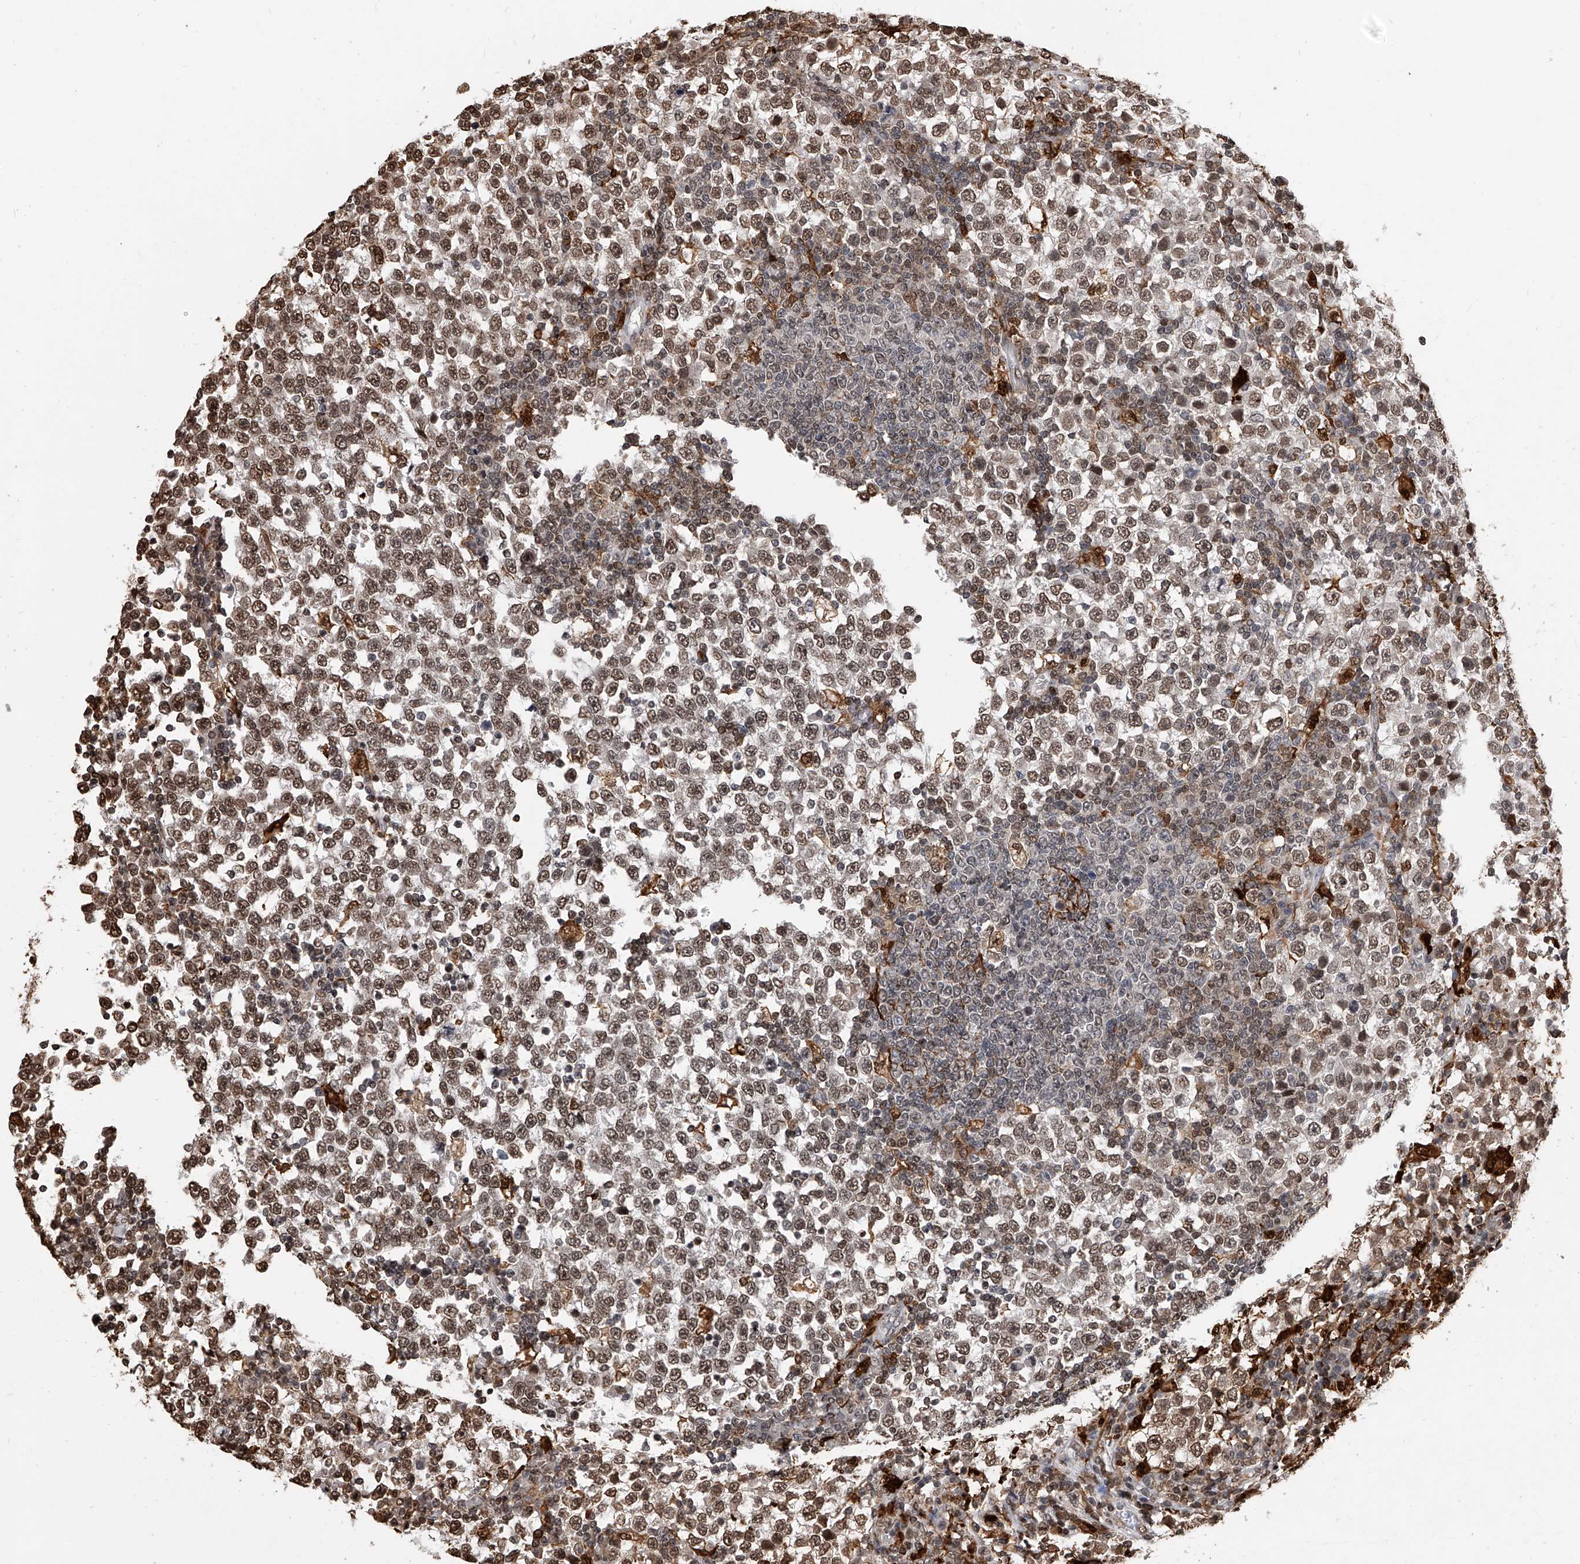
{"staining": {"intensity": "moderate", "quantity": "25%-75%", "location": "nuclear"}, "tissue": "testis cancer", "cell_type": "Tumor cells", "image_type": "cancer", "snomed": [{"axis": "morphology", "description": "Seminoma, NOS"}, {"axis": "topography", "description": "Testis"}], "caption": "Moderate nuclear positivity for a protein is seen in about 25%-75% of tumor cells of testis cancer (seminoma) using immunohistochemistry (IHC).", "gene": "CFAP410", "patient": {"sex": "male", "age": 65}}